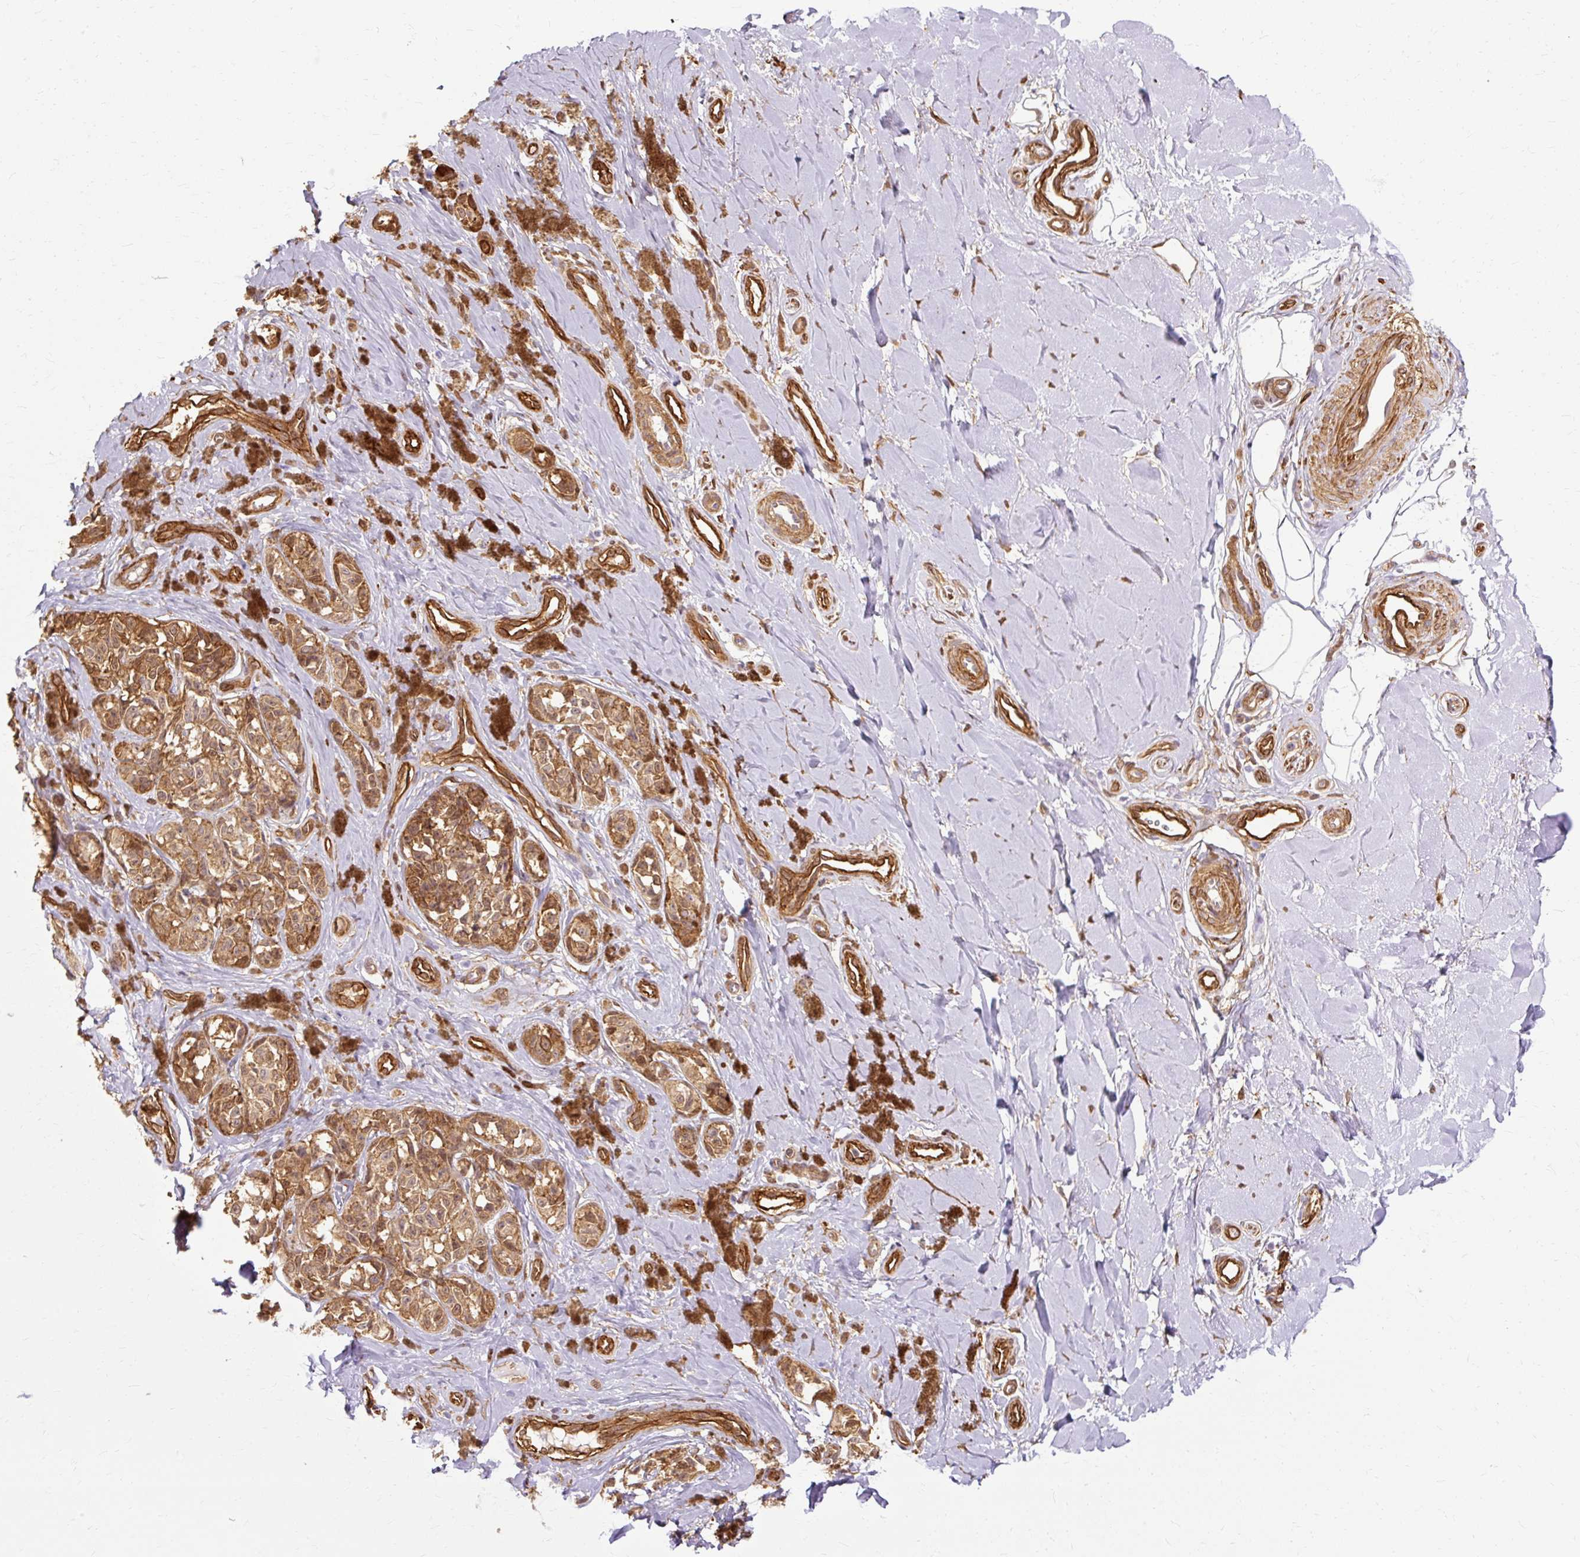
{"staining": {"intensity": "moderate", "quantity": ">75%", "location": "cytoplasmic/membranous"}, "tissue": "melanoma", "cell_type": "Tumor cells", "image_type": "cancer", "snomed": [{"axis": "morphology", "description": "Malignant melanoma, NOS"}, {"axis": "topography", "description": "Skin"}], "caption": "IHC (DAB) staining of melanoma exhibits moderate cytoplasmic/membranous protein expression in about >75% of tumor cells. The protein of interest is stained brown, and the nuclei are stained in blue (DAB IHC with brightfield microscopy, high magnification).", "gene": "CNN3", "patient": {"sex": "female", "age": 65}}